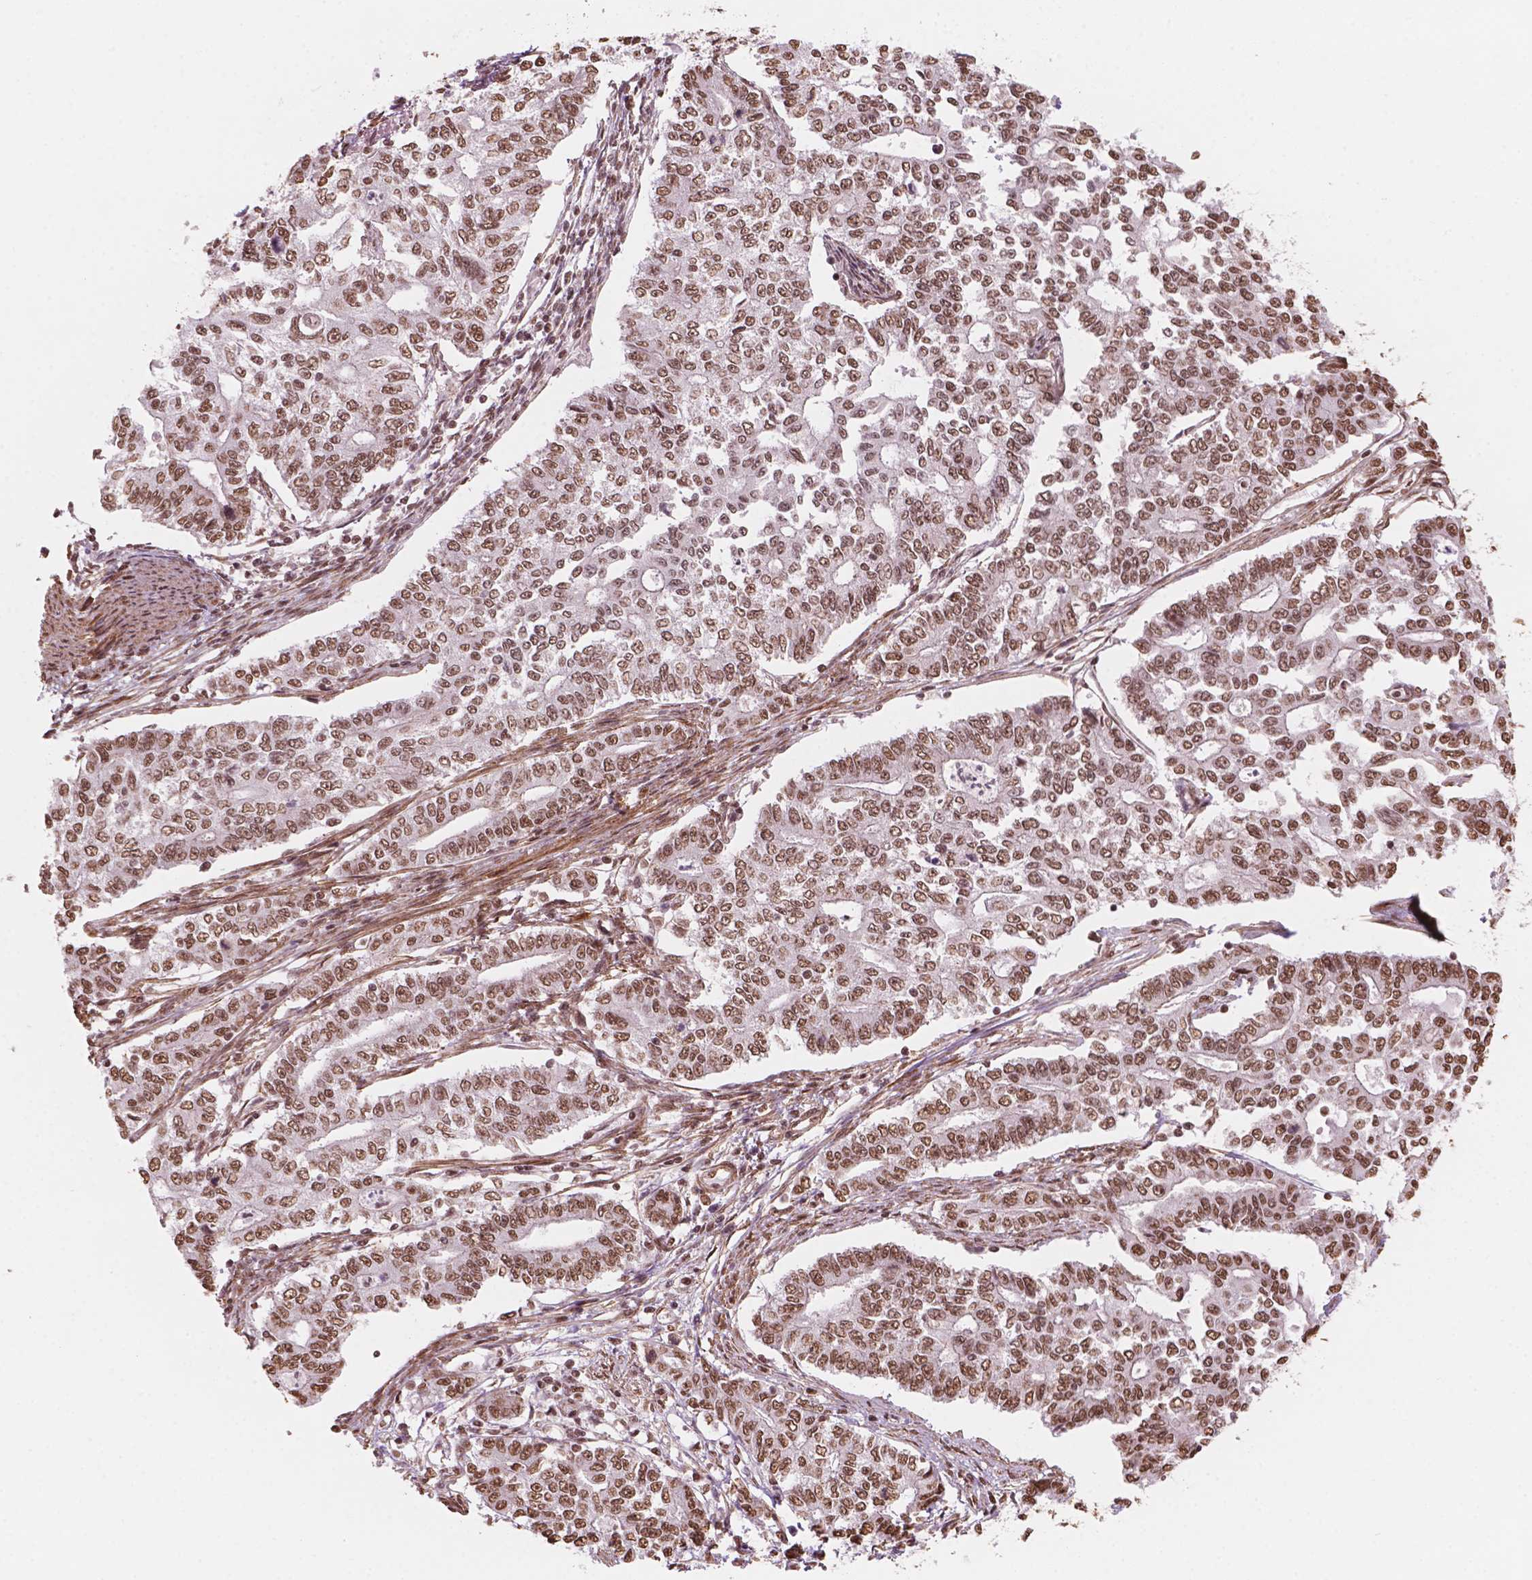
{"staining": {"intensity": "moderate", "quantity": ">75%", "location": "nuclear"}, "tissue": "endometrial cancer", "cell_type": "Tumor cells", "image_type": "cancer", "snomed": [{"axis": "morphology", "description": "Adenocarcinoma, NOS"}, {"axis": "topography", "description": "Uterus"}], "caption": "Immunohistochemical staining of human endometrial adenocarcinoma exhibits medium levels of moderate nuclear protein positivity in about >75% of tumor cells.", "gene": "GTF3C5", "patient": {"sex": "female", "age": 59}}